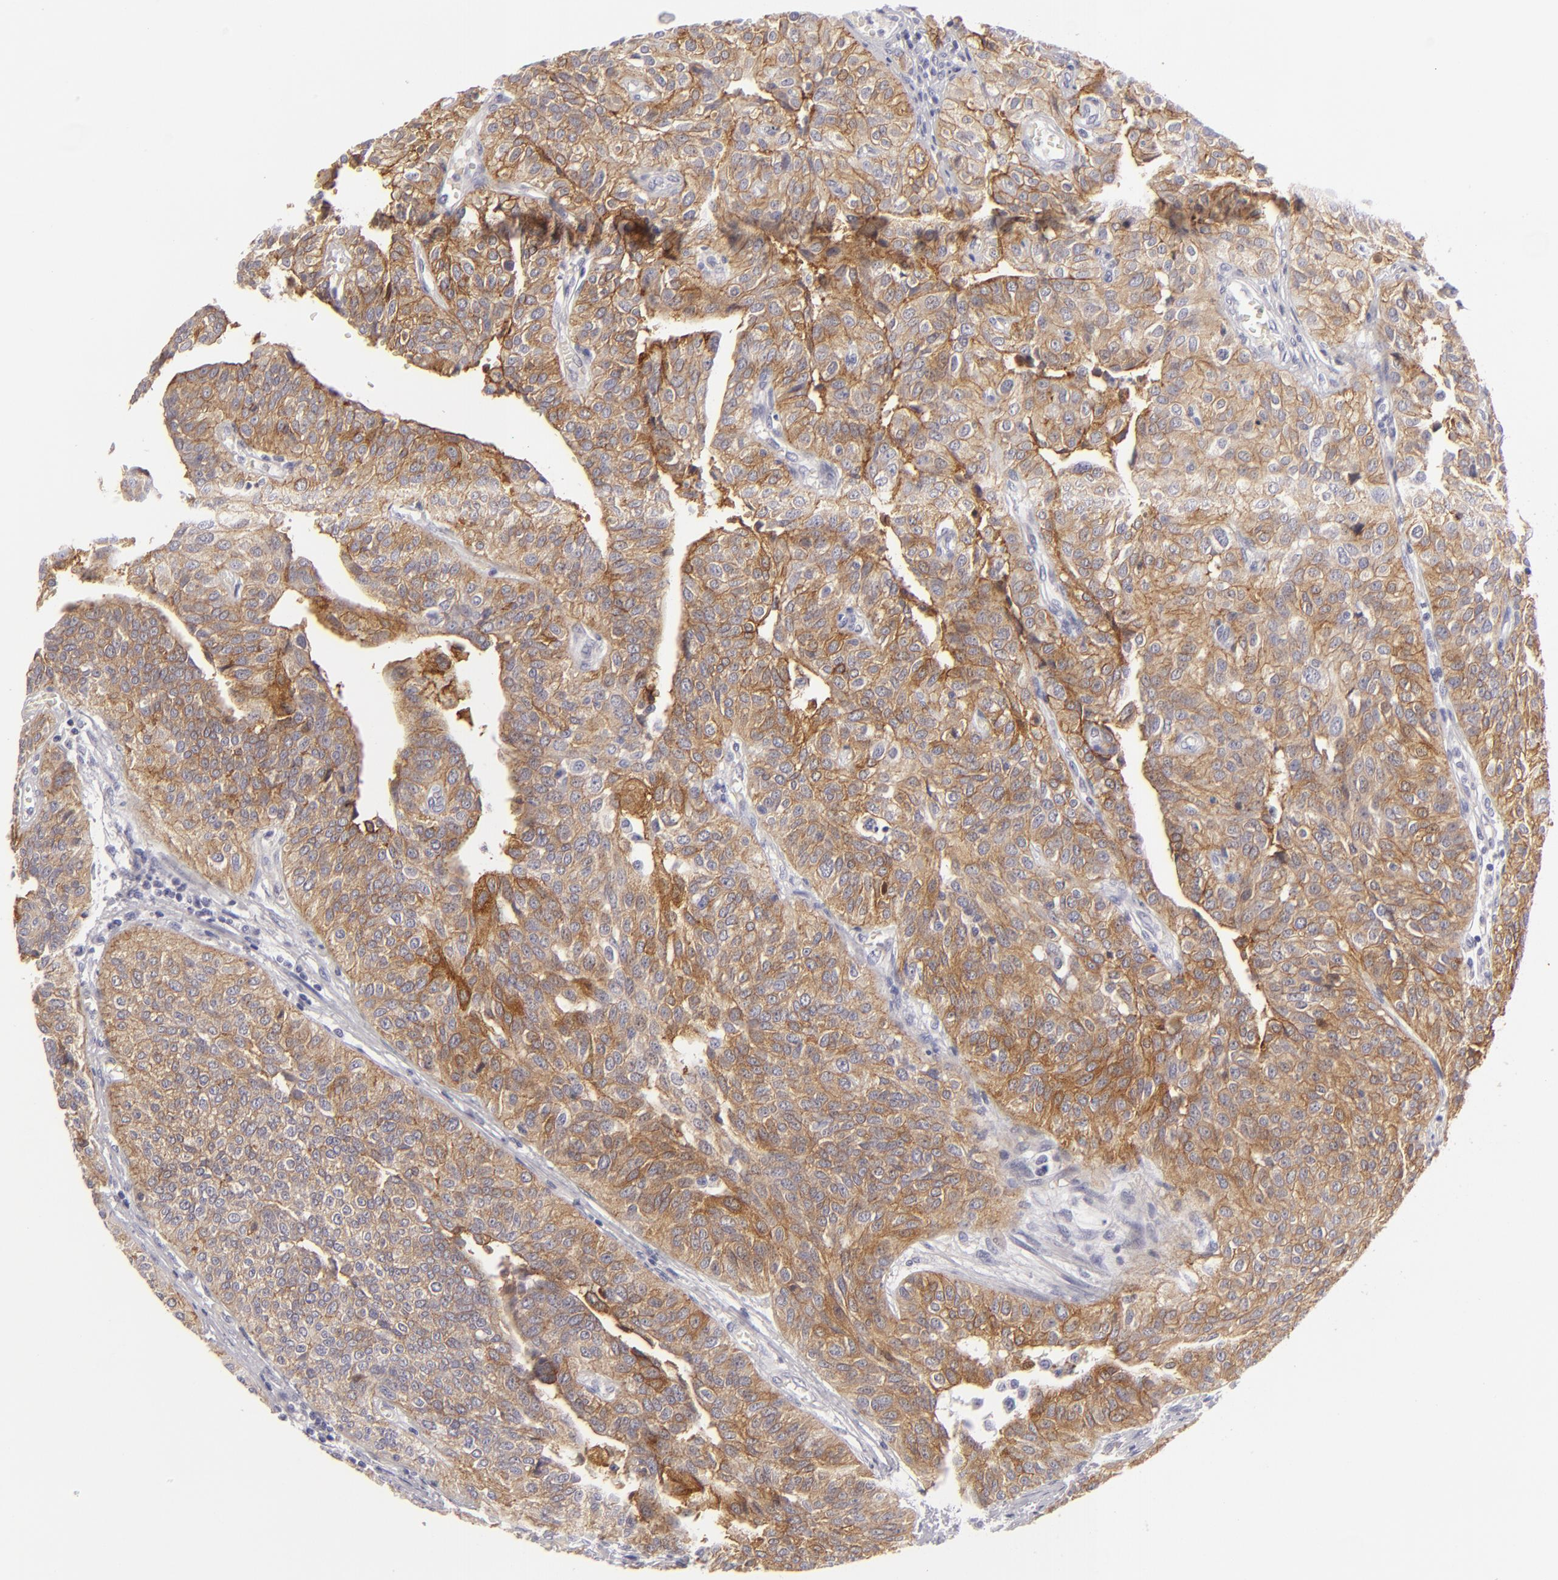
{"staining": {"intensity": "strong", "quantity": ">75%", "location": "cytoplasmic/membranous"}, "tissue": "urothelial cancer", "cell_type": "Tumor cells", "image_type": "cancer", "snomed": [{"axis": "morphology", "description": "Urothelial carcinoma, High grade"}, {"axis": "topography", "description": "Urinary bladder"}], "caption": "This image shows immunohistochemistry staining of urothelial cancer, with high strong cytoplasmic/membranous staining in approximately >75% of tumor cells.", "gene": "JUP", "patient": {"sex": "male", "age": 56}}